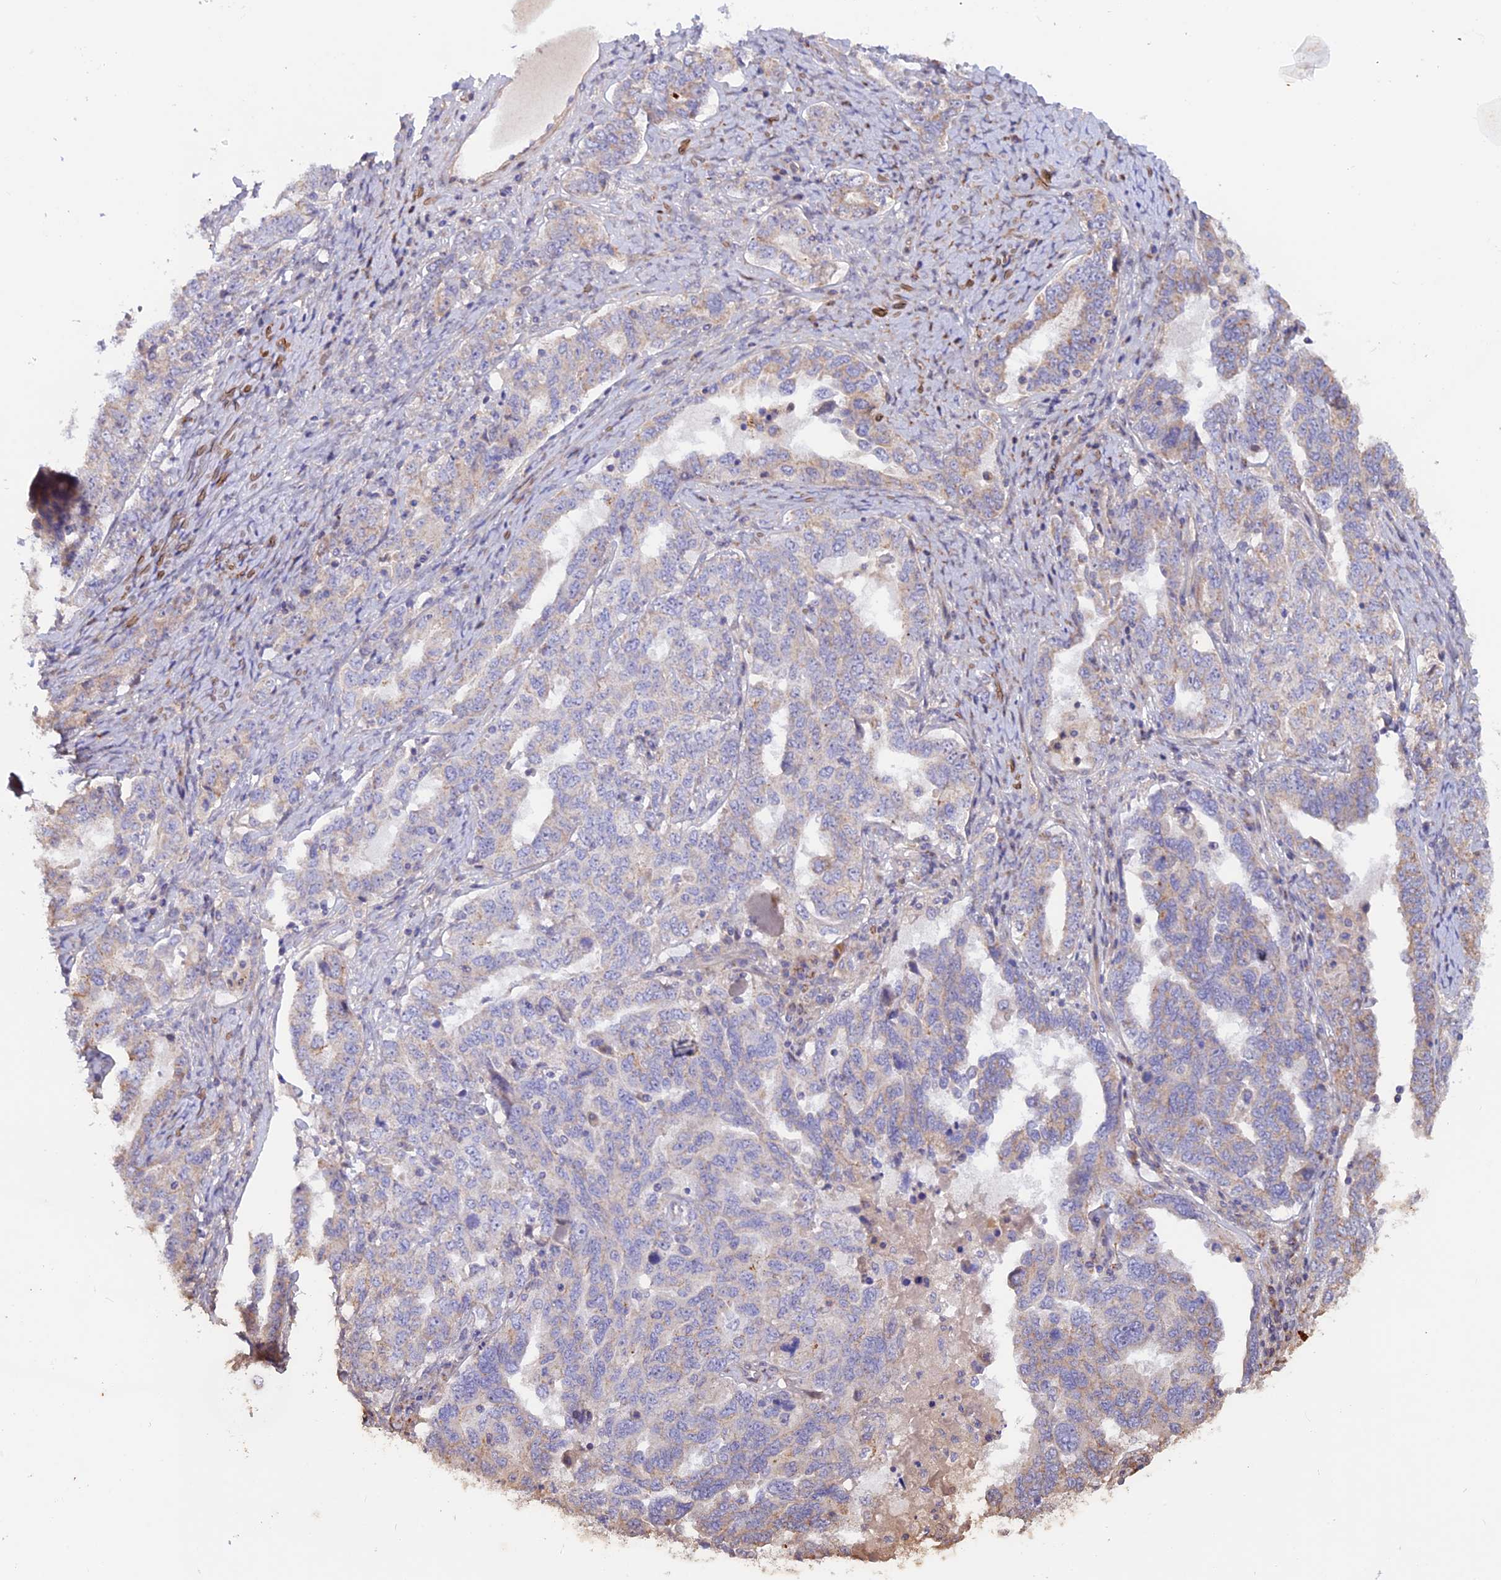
{"staining": {"intensity": "negative", "quantity": "none", "location": "none"}, "tissue": "ovarian cancer", "cell_type": "Tumor cells", "image_type": "cancer", "snomed": [{"axis": "morphology", "description": "Carcinoma, endometroid"}, {"axis": "topography", "description": "Ovary"}], "caption": "High power microscopy micrograph of an immunohistochemistry photomicrograph of ovarian cancer, revealing no significant positivity in tumor cells. Nuclei are stained in blue.", "gene": "HYCC1", "patient": {"sex": "female", "age": 62}}